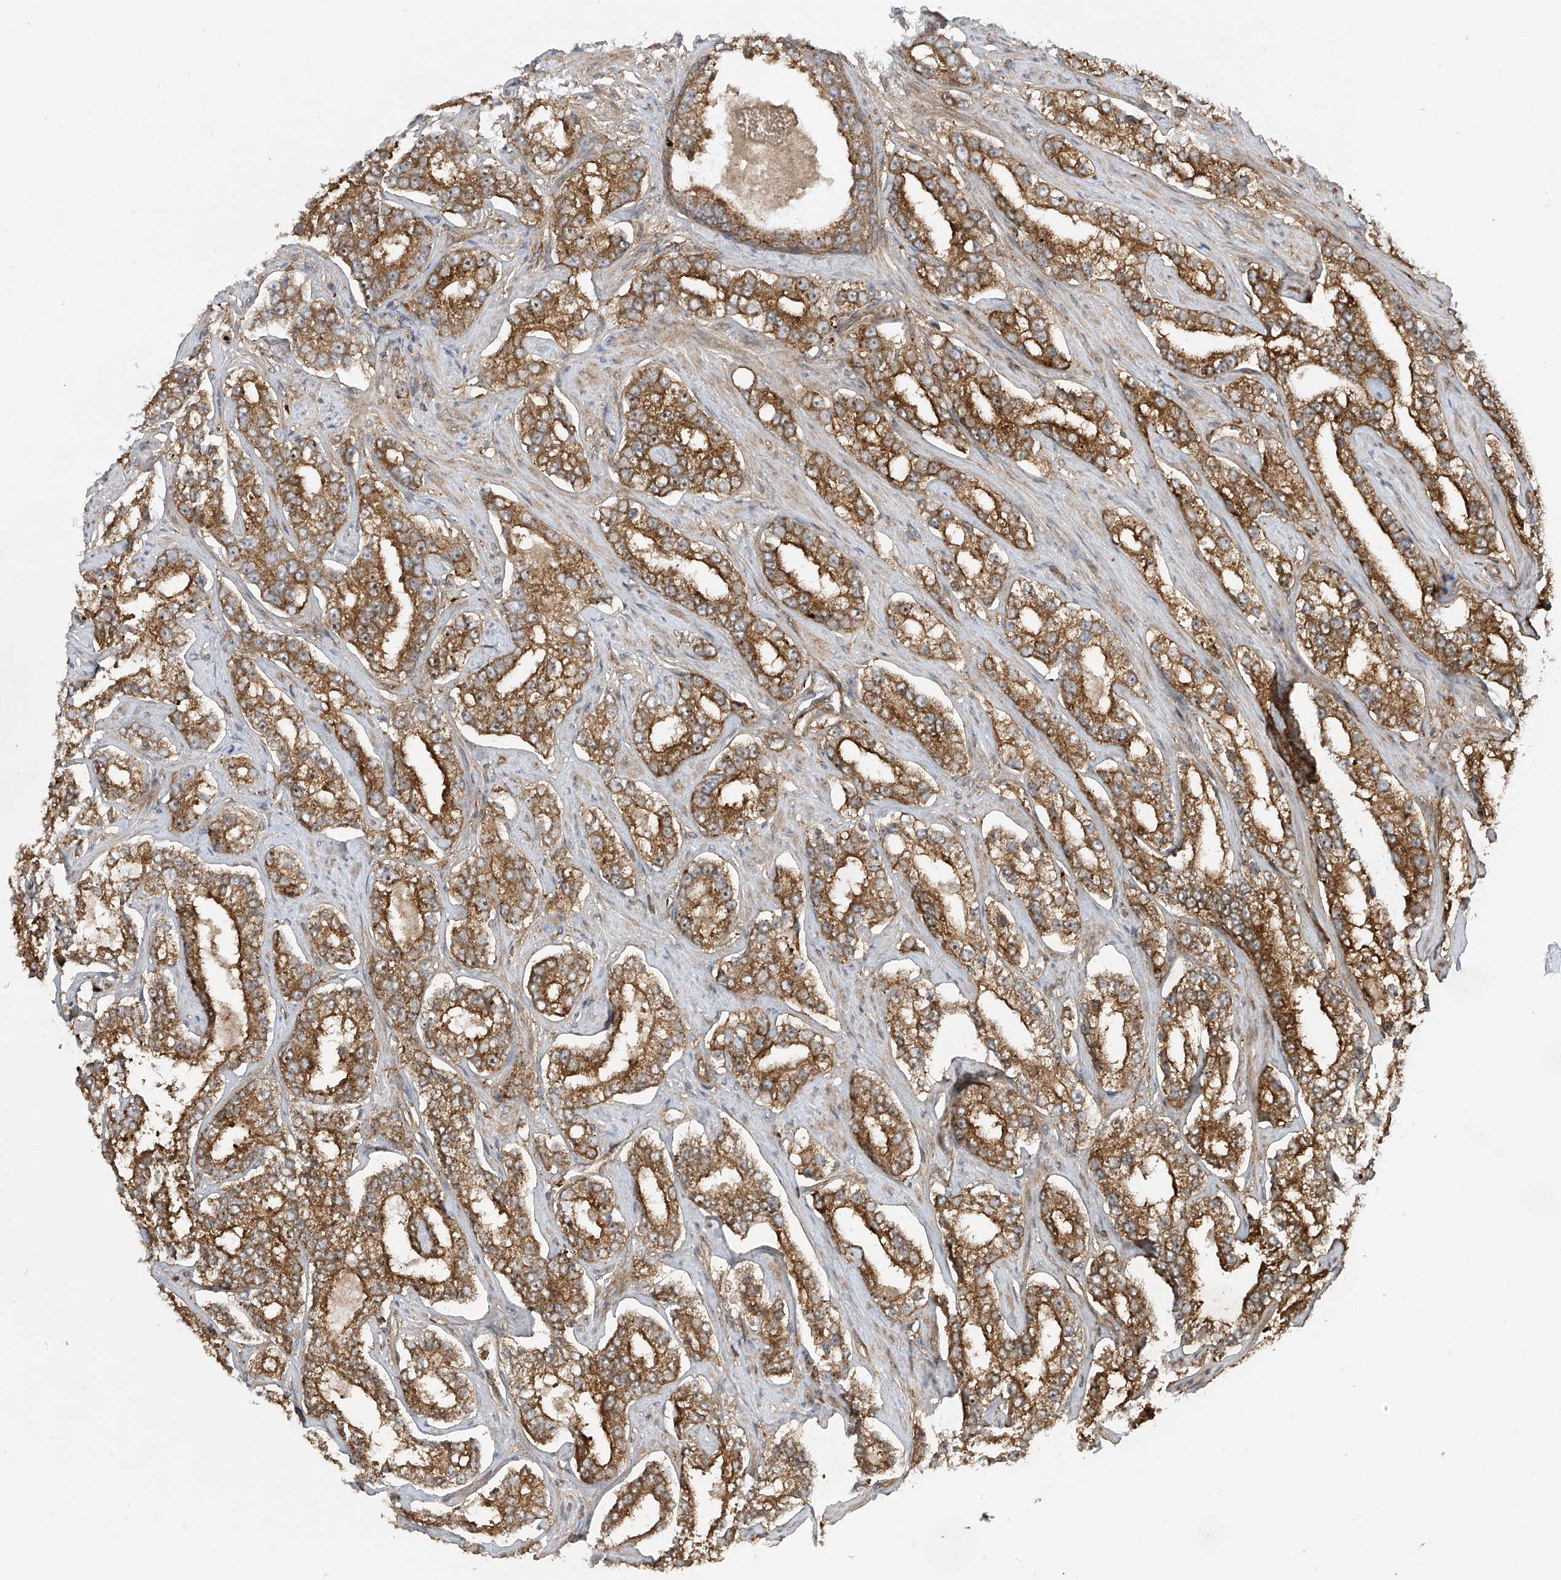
{"staining": {"intensity": "moderate", "quantity": ">75%", "location": "cytoplasmic/membranous"}, "tissue": "prostate cancer", "cell_type": "Tumor cells", "image_type": "cancer", "snomed": [{"axis": "morphology", "description": "Normal tissue, NOS"}, {"axis": "morphology", "description": "Adenocarcinoma, High grade"}, {"axis": "topography", "description": "Prostate"}], "caption": "Human prostate cancer stained with a protein marker displays moderate staining in tumor cells.", "gene": "REPS1", "patient": {"sex": "male", "age": 83}}